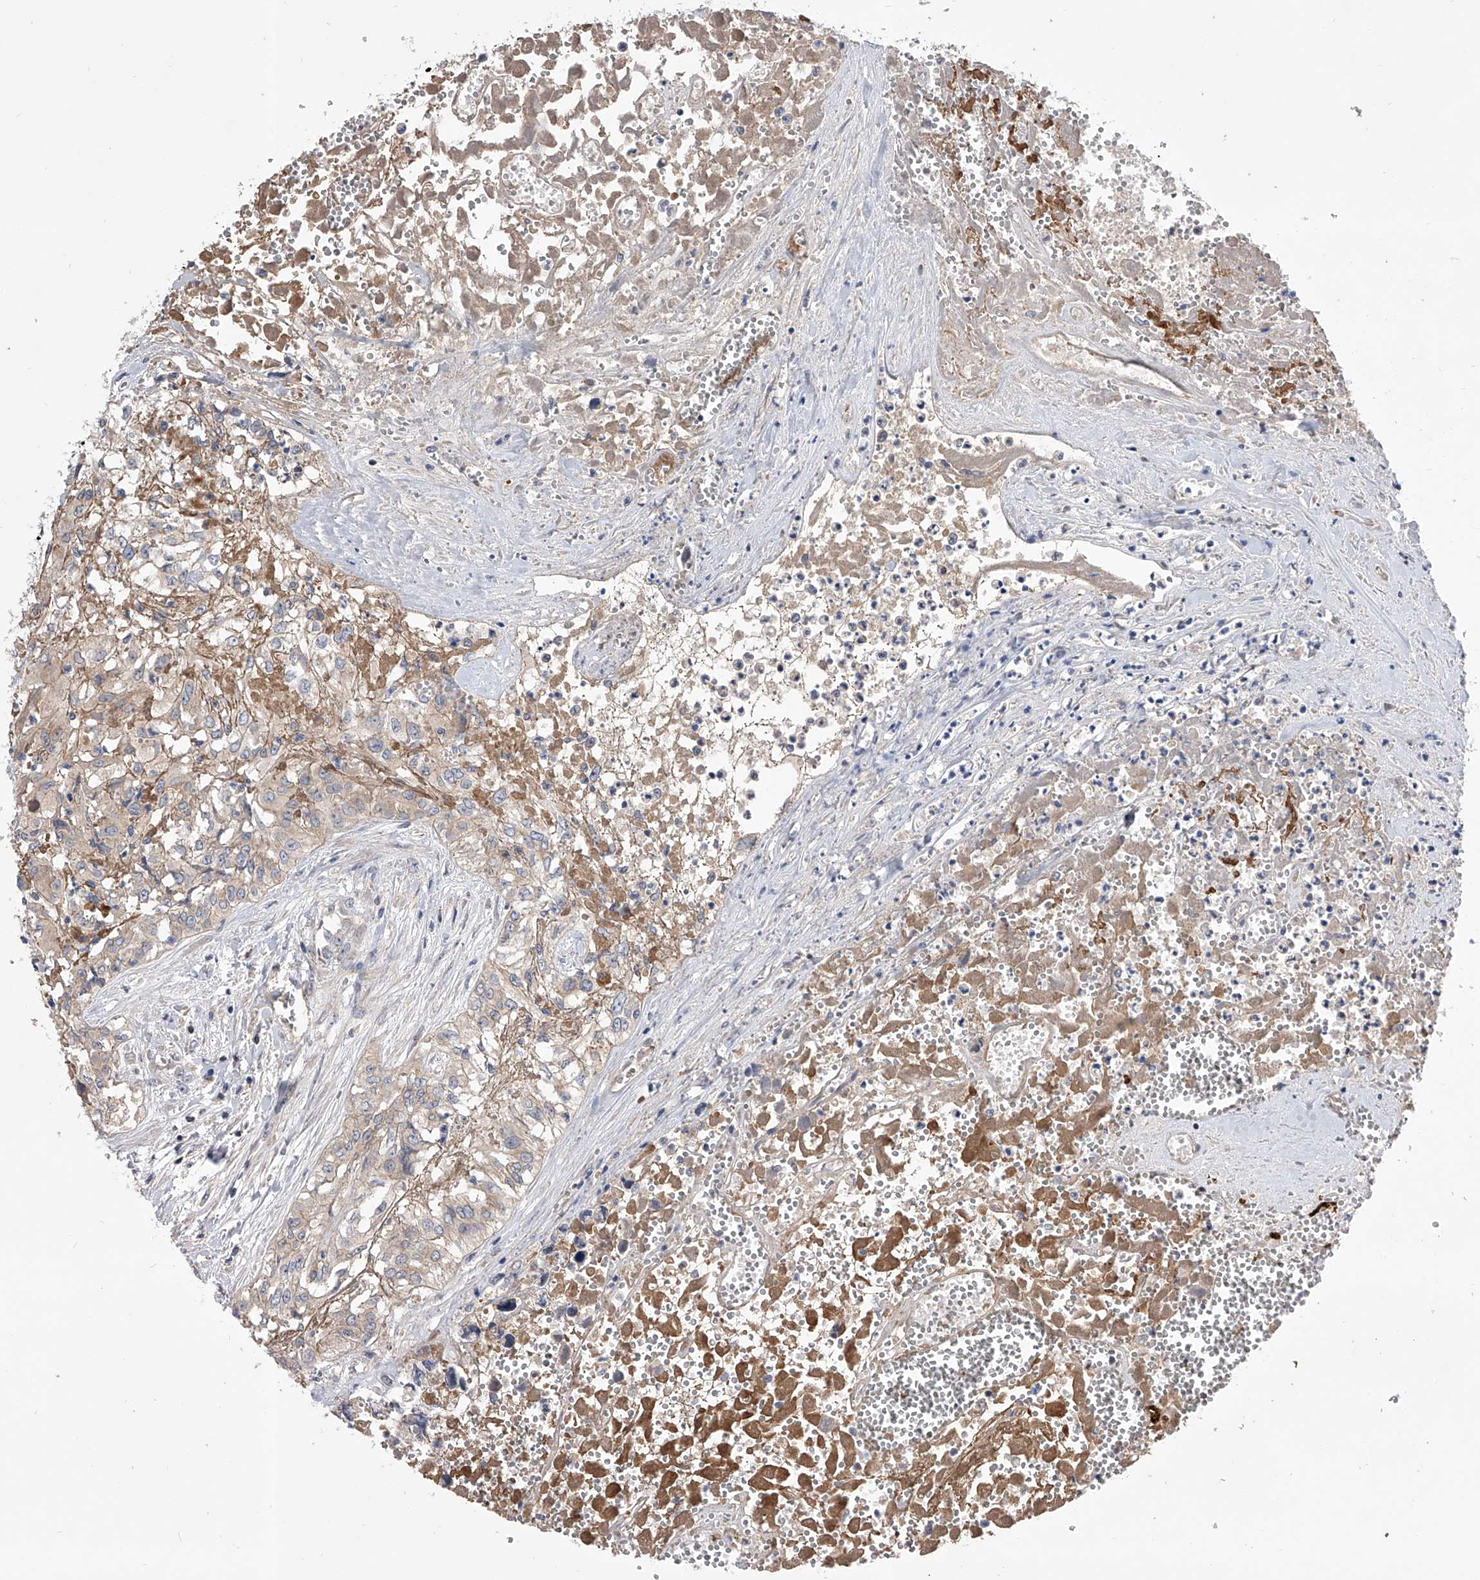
{"staining": {"intensity": "moderate", "quantity": "<25%", "location": "cytoplasmic/membranous"}, "tissue": "testis cancer", "cell_type": "Tumor cells", "image_type": "cancer", "snomed": [{"axis": "morphology", "description": "Carcinoma, Embryonal, NOS"}, {"axis": "topography", "description": "Testis"}], "caption": "An immunohistochemistry (IHC) image of tumor tissue is shown. Protein staining in brown labels moderate cytoplasmic/membranous positivity in testis embryonal carcinoma within tumor cells. The protein is shown in brown color, while the nuclei are stained blue.", "gene": "CUL7", "patient": {"sex": "male", "age": 31}}